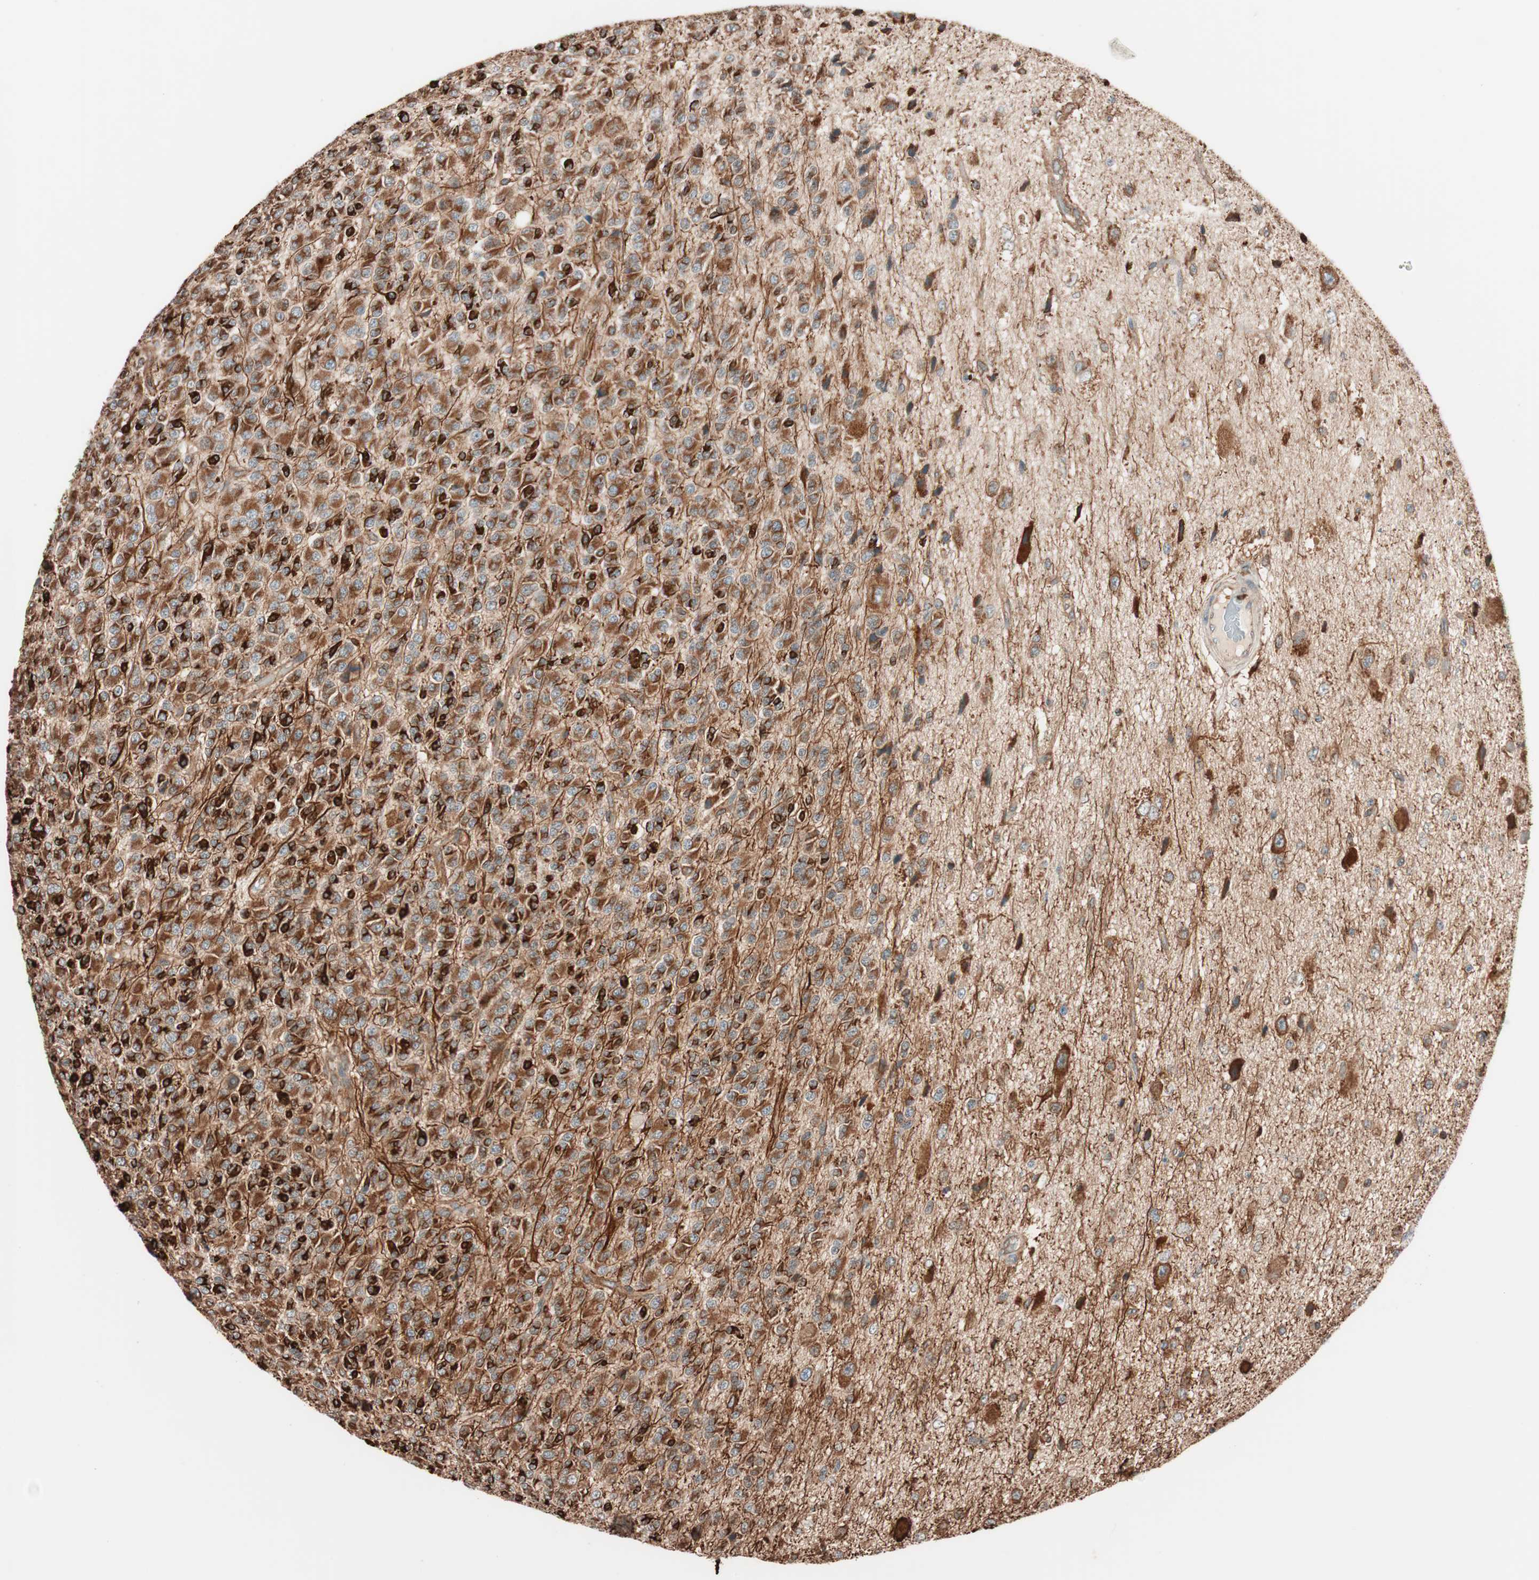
{"staining": {"intensity": "strong", "quantity": ">75%", "location": "cytoplasmic/membranous"}, "tissue": "glioma", "cell_type": "Tumor cells", "image_type": "cancer", "snomed": [{"axis": "morphology", "description": "Glioma, malignant, High grade"}, {"axis": "topography", "description": "pancreas cauda"}], "caption": "Protein staining displays strong cytoplasmic/membranous staining in approximately >75% of tumor cells in glioma. Nuclei are stained in blue.", "gene": "VEGFA", "patient": {"sex": "male", "age": 60}}